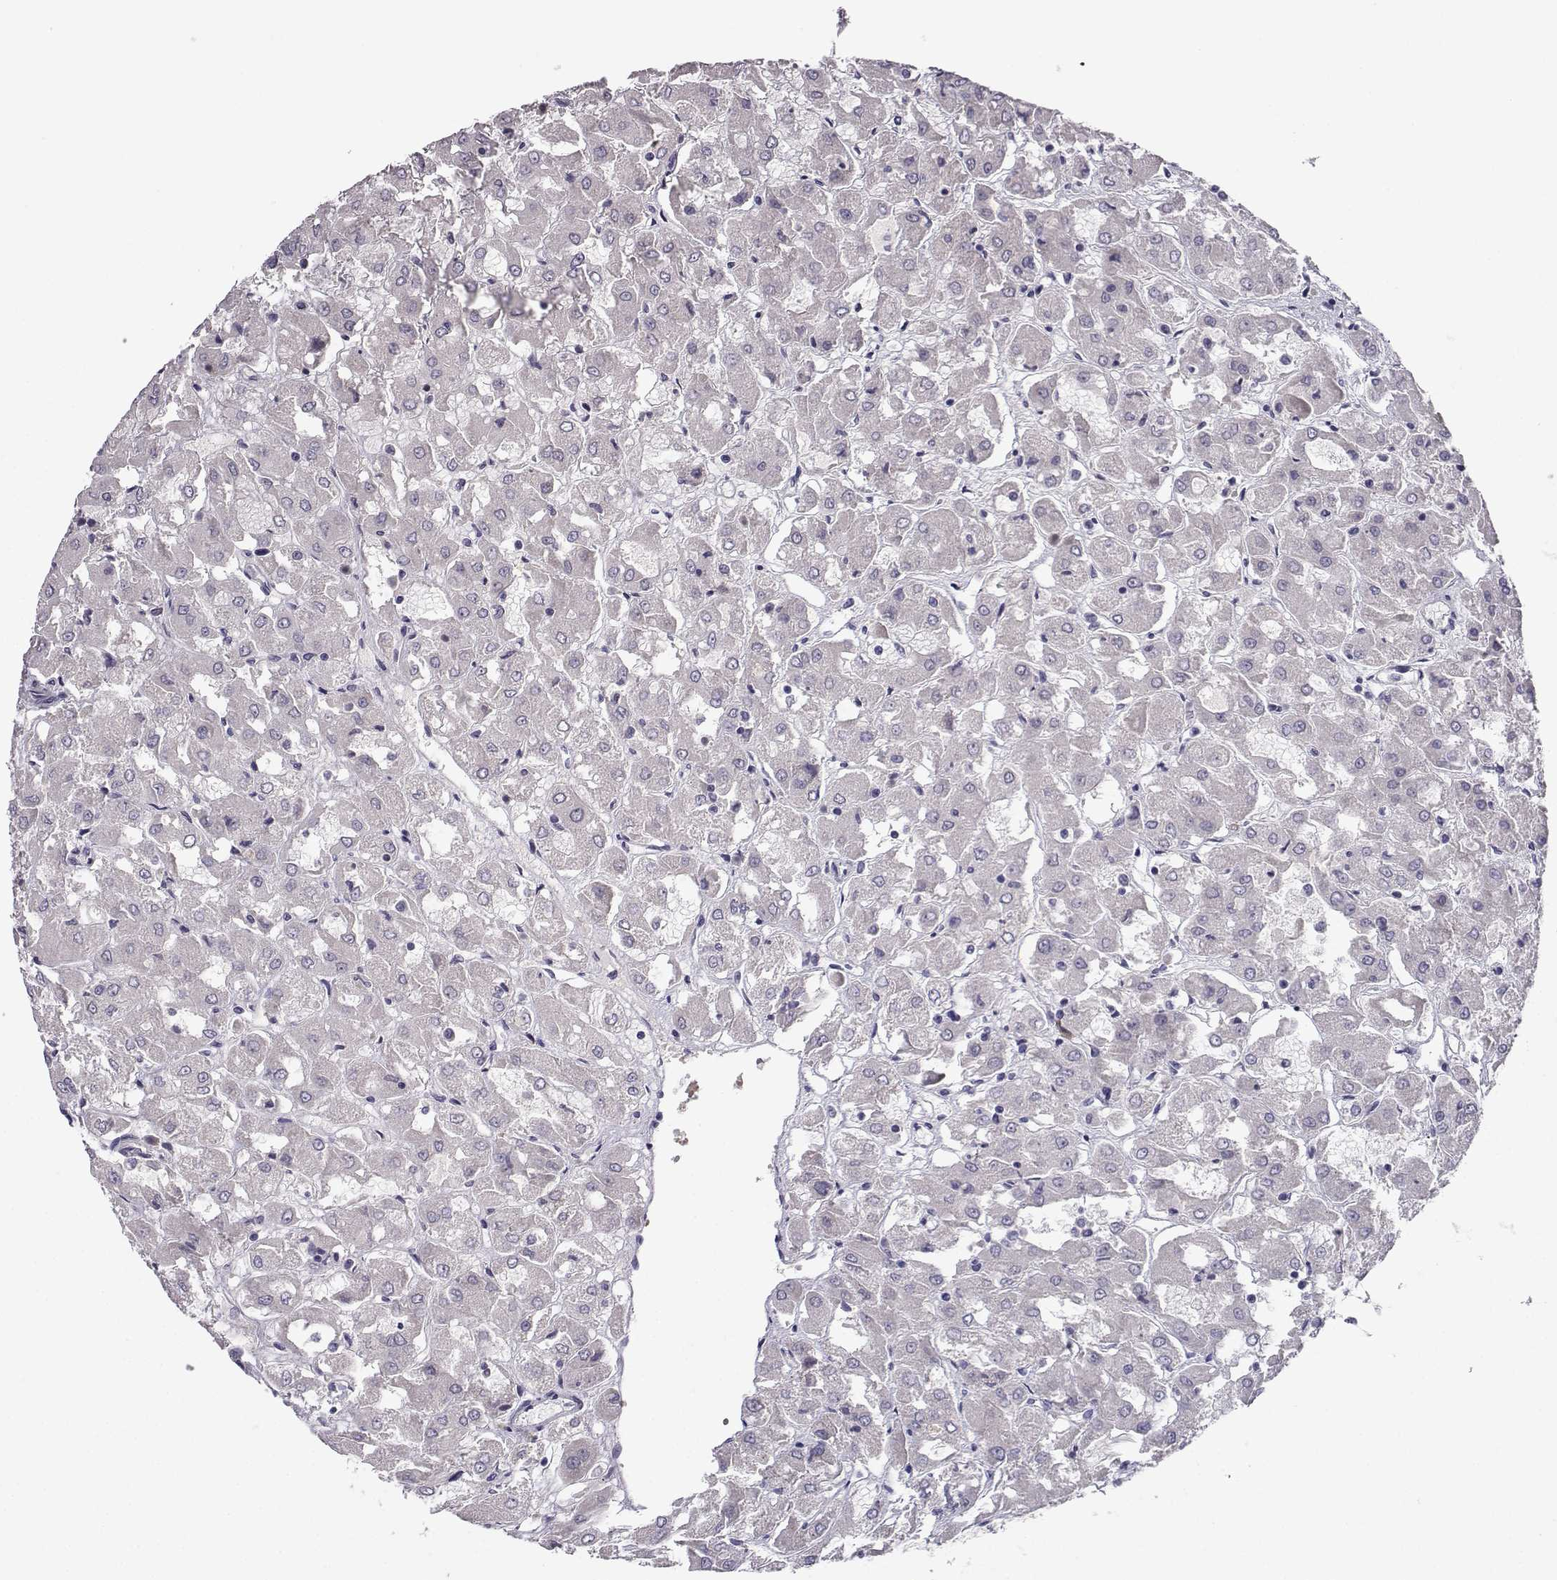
{"staining": {"intensity": "negative", "quantity": "none", "location": "none"}, "tissue": "renal cancer", "cell_type": "Tumor cells", "image_type": "cancer", "snomed": [{"axis": "morphology", "description": "Adenocarcinoma, NOS"}, {"axis": "topography", "description": "Kidney"}], "caption": "Renal cancer was stained to show a protein in brown. There is no significant expression in tumor cells.", "gene": "LIN28A", "patient": {"sex": "male", "age": 72}}